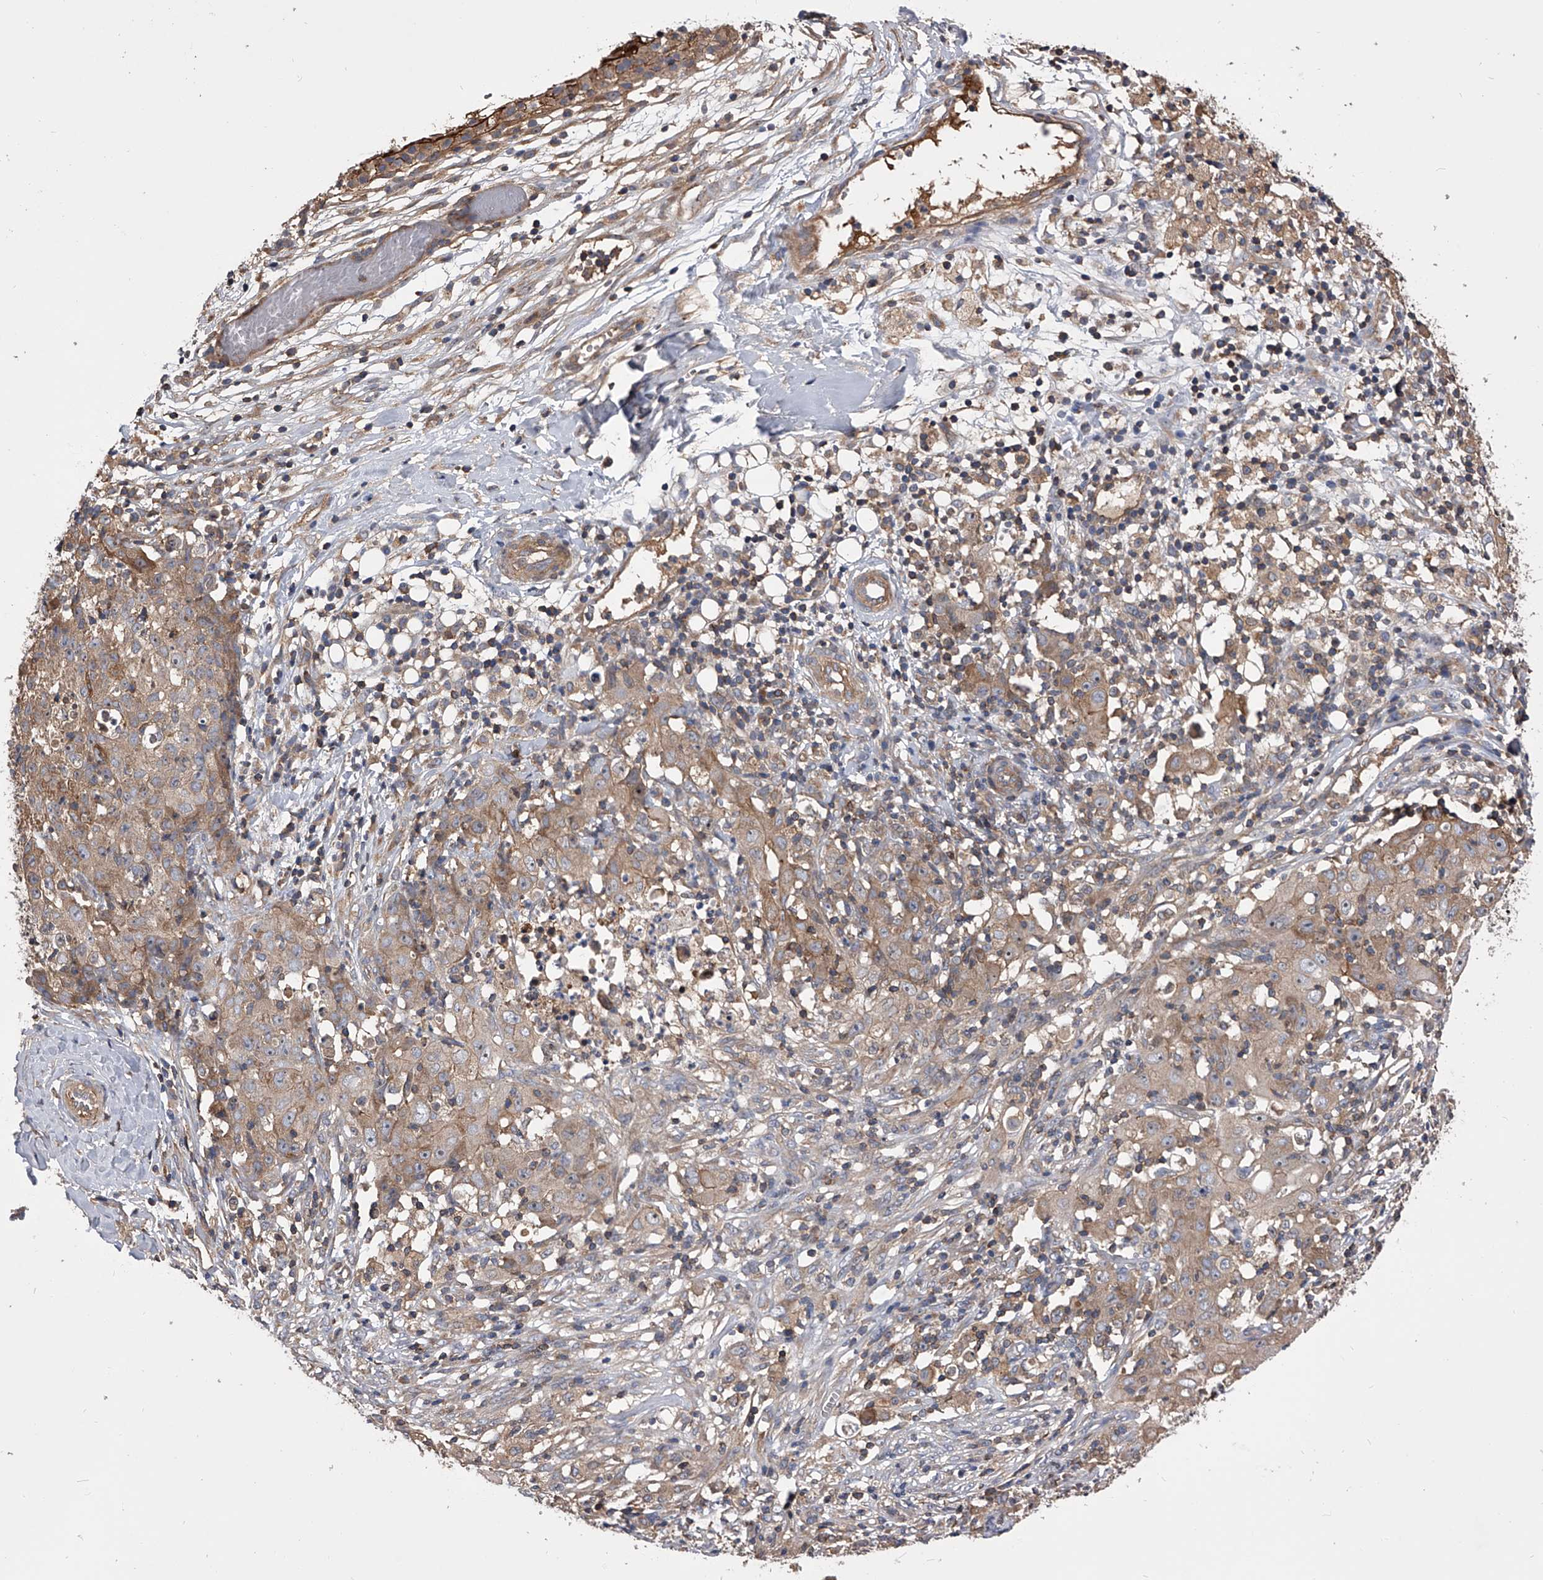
{"staining": {"intensity": "weak", "quantity": ">75%", "location": "cytoplasmic/membranous"}, "tissue": "ovarian cancer", "cell_type": "Tumor cells", "image_type": "cancer", "snomed": [{"axis": "morphology", "description": "Carcinoma, endometroid"}, {"axis": "topography", "description": "Ovary"}], "caption": "A high-resolution image shows IHC staining of endometroid carcinoma (ovarian), which exhibits weak cytoplasmic/membranous positivity in approximately >75% of tumor cells.", "gene": "CUL7", "patient": {"sex": "female", "age": 42}}